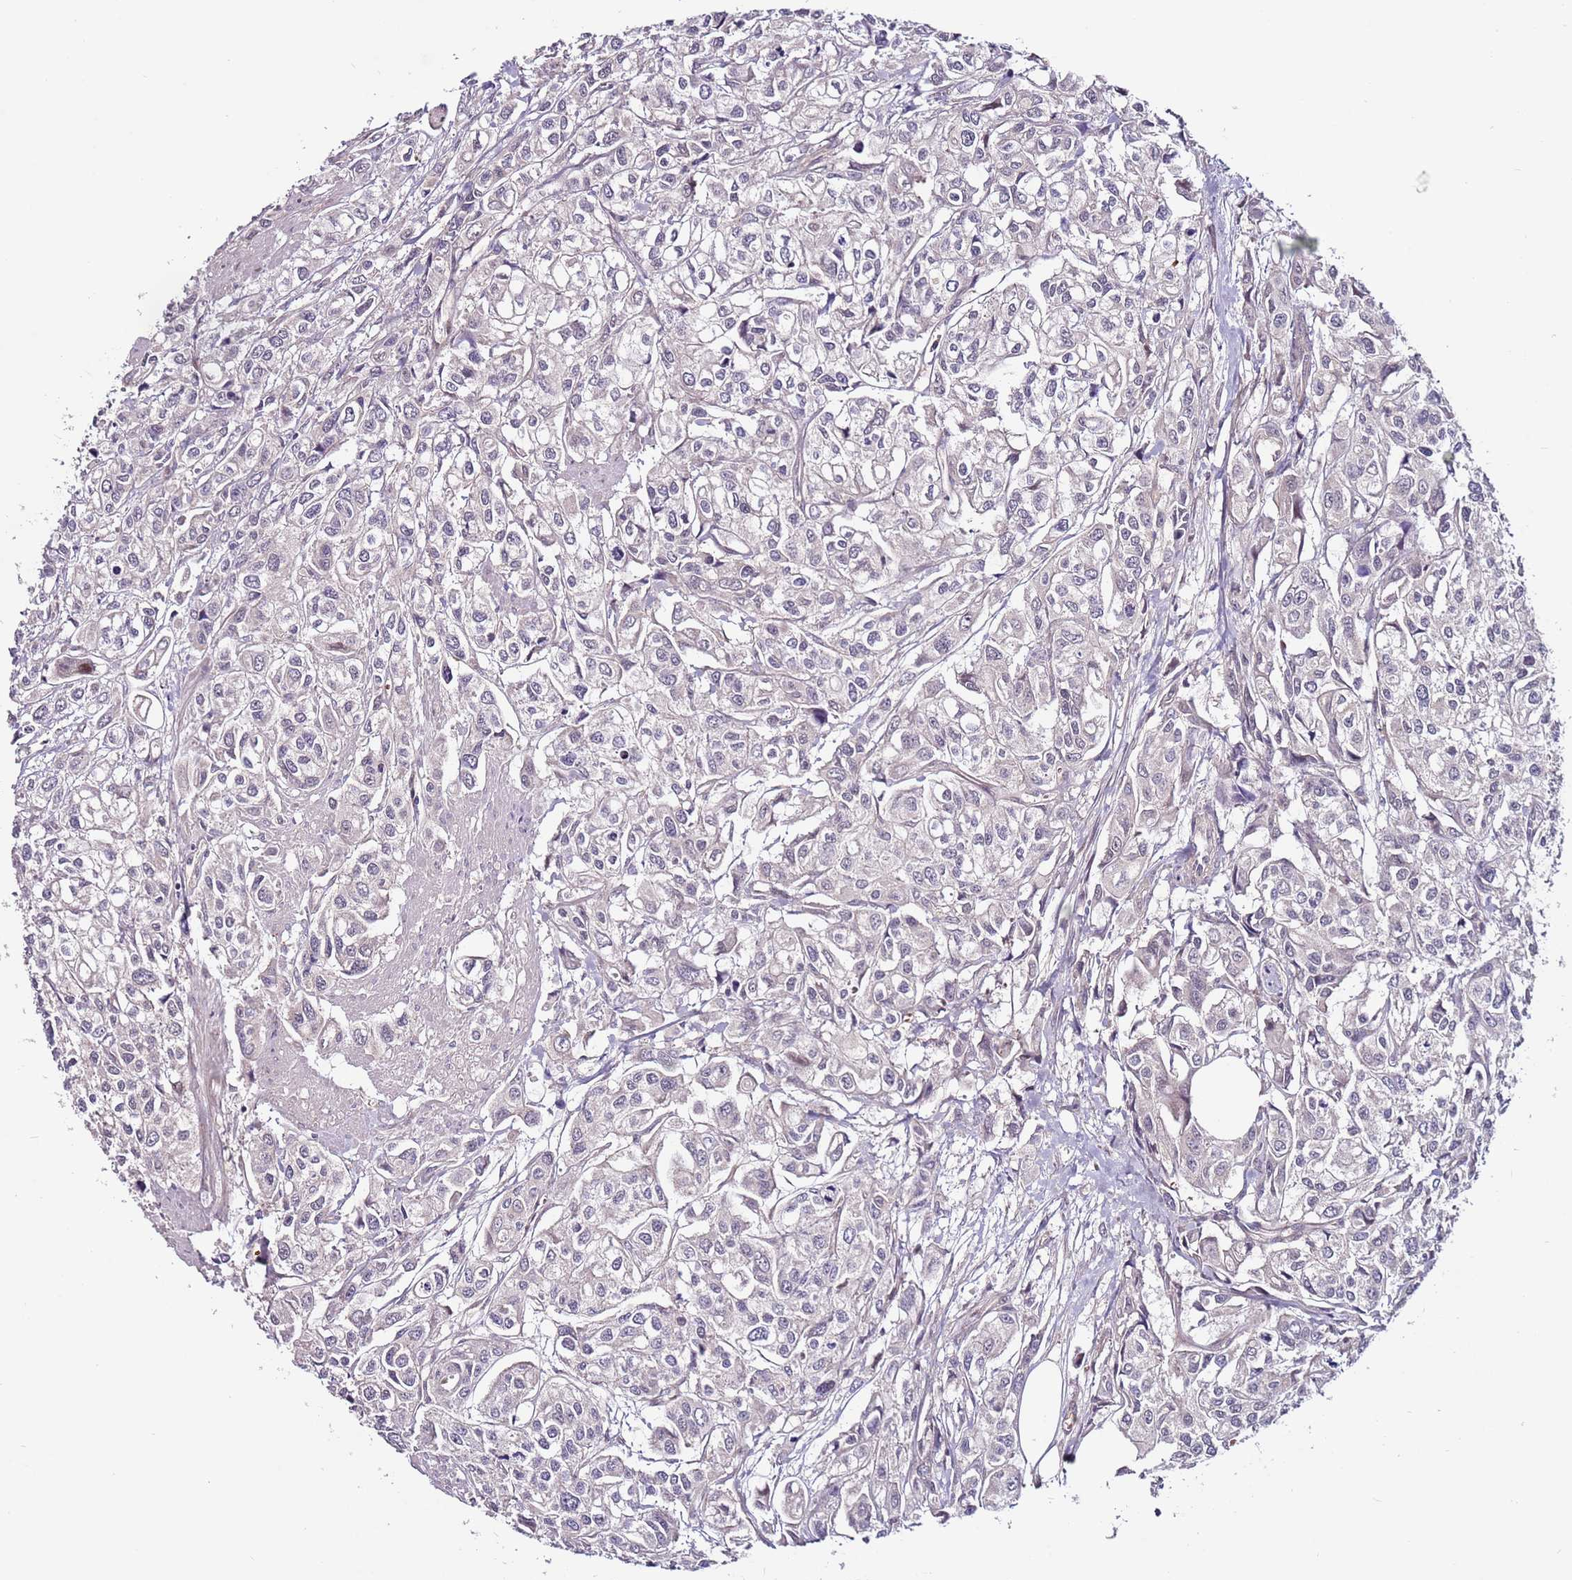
{"staining": {"intensity": "negative", "quantity": "none", "location": "none"}, "tissue": "urothelial cancer", "cell_type": "Tumor cells", "image_type": "cancer", "snomed": [{"axis": "morphology", "description": "Urothelial carcinoma, High grade"}, {"axis": "topography", "description": "Urinary bladder"}], "caption": "Immunohistochemical staining of human urothelial cancer exhibits no significant staining in tumor cells. Nuclei are stained in blue.", "gene": "MTG2", "patient": {"sex": "male", "age": 67}}